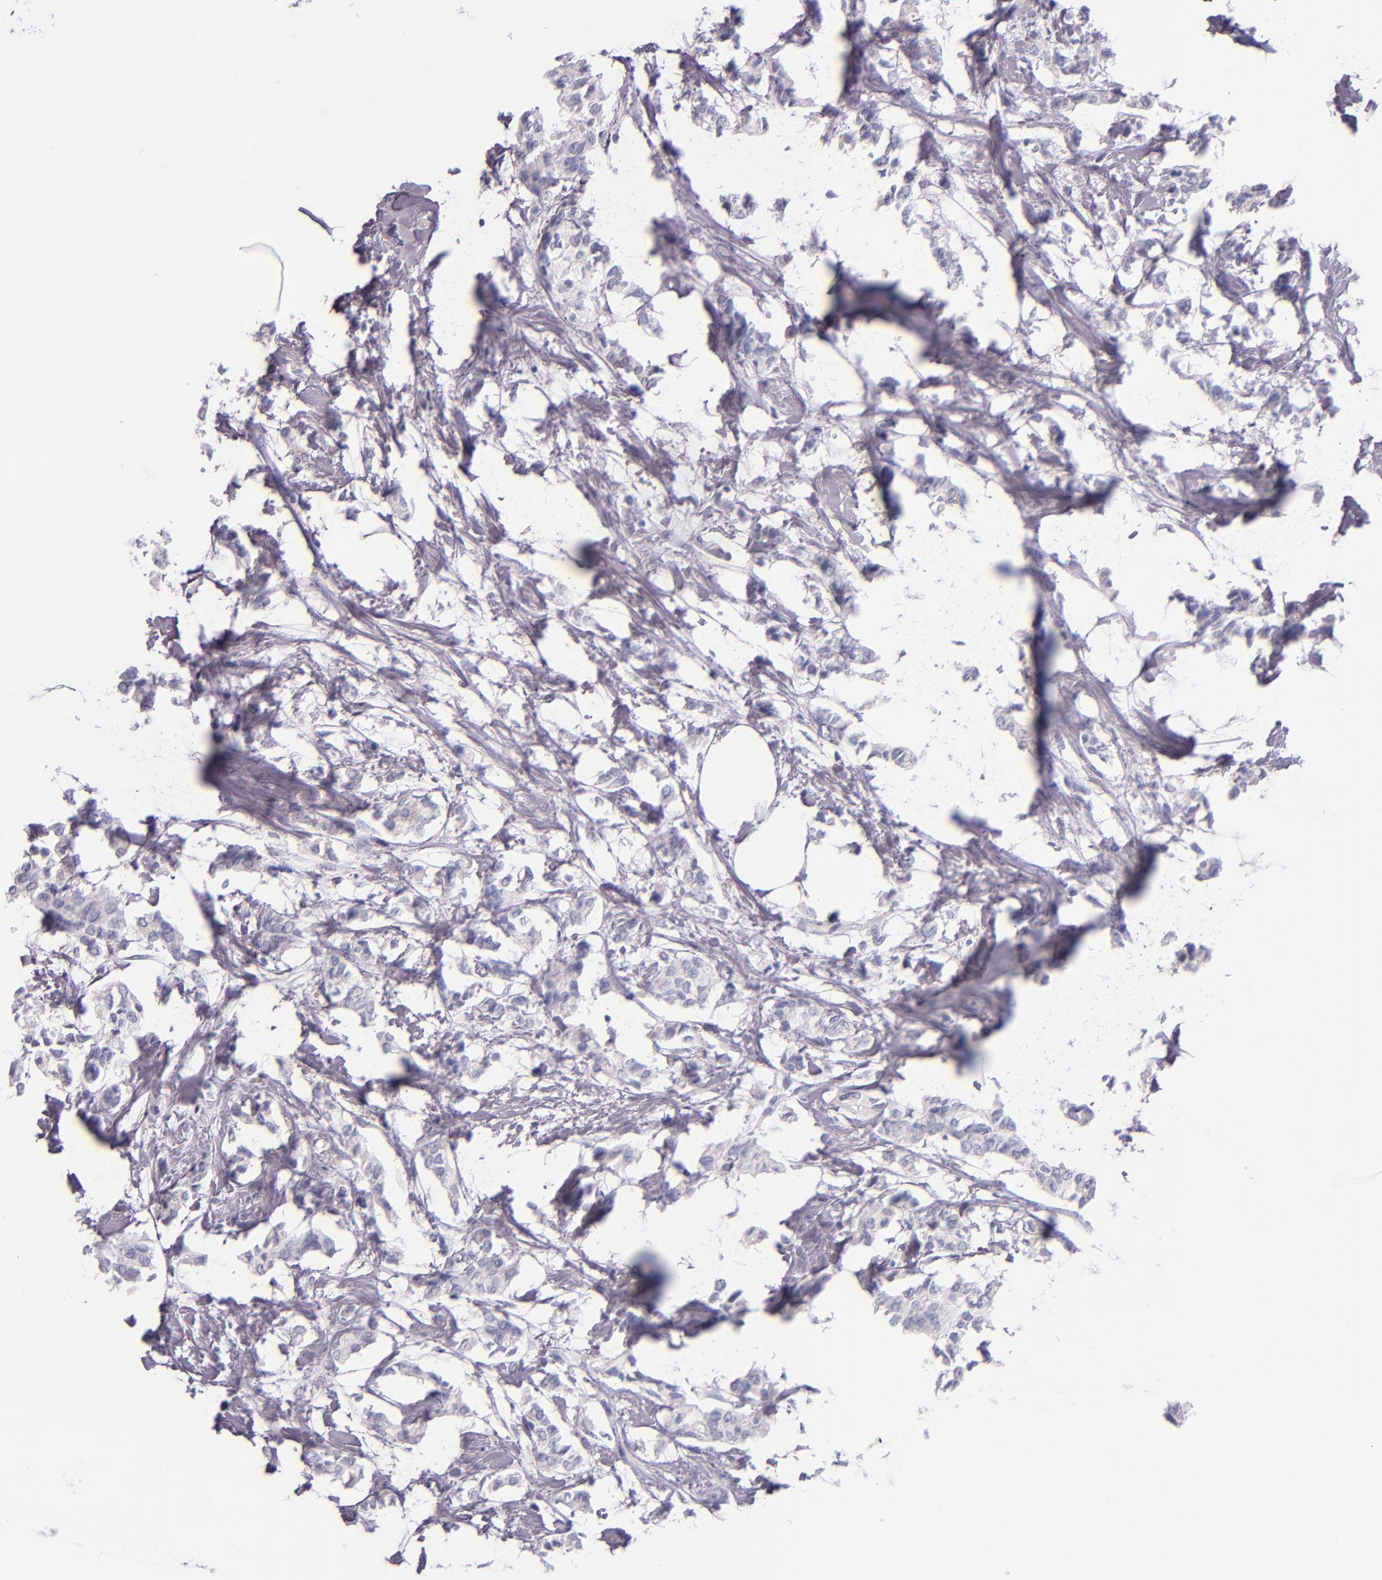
{"staining": {"intensity": "negative", "quantity": "none", "location": "none"}, "tissue": "breast cancer", "cell_type": "Tumor cells", "image_type": "cancer", "snomed": [{"axis": "morphology", "description": "Duct carcinoma"}, {"axis": "topography", "description": "Breast"}], "caption": "Protein analysis of breast cancer (infiltrating ductal carcinoma) reveals no significant positivity in tumor cells.", "gene": "IRF4", "patient": {"sex": "female", "age": 84}}